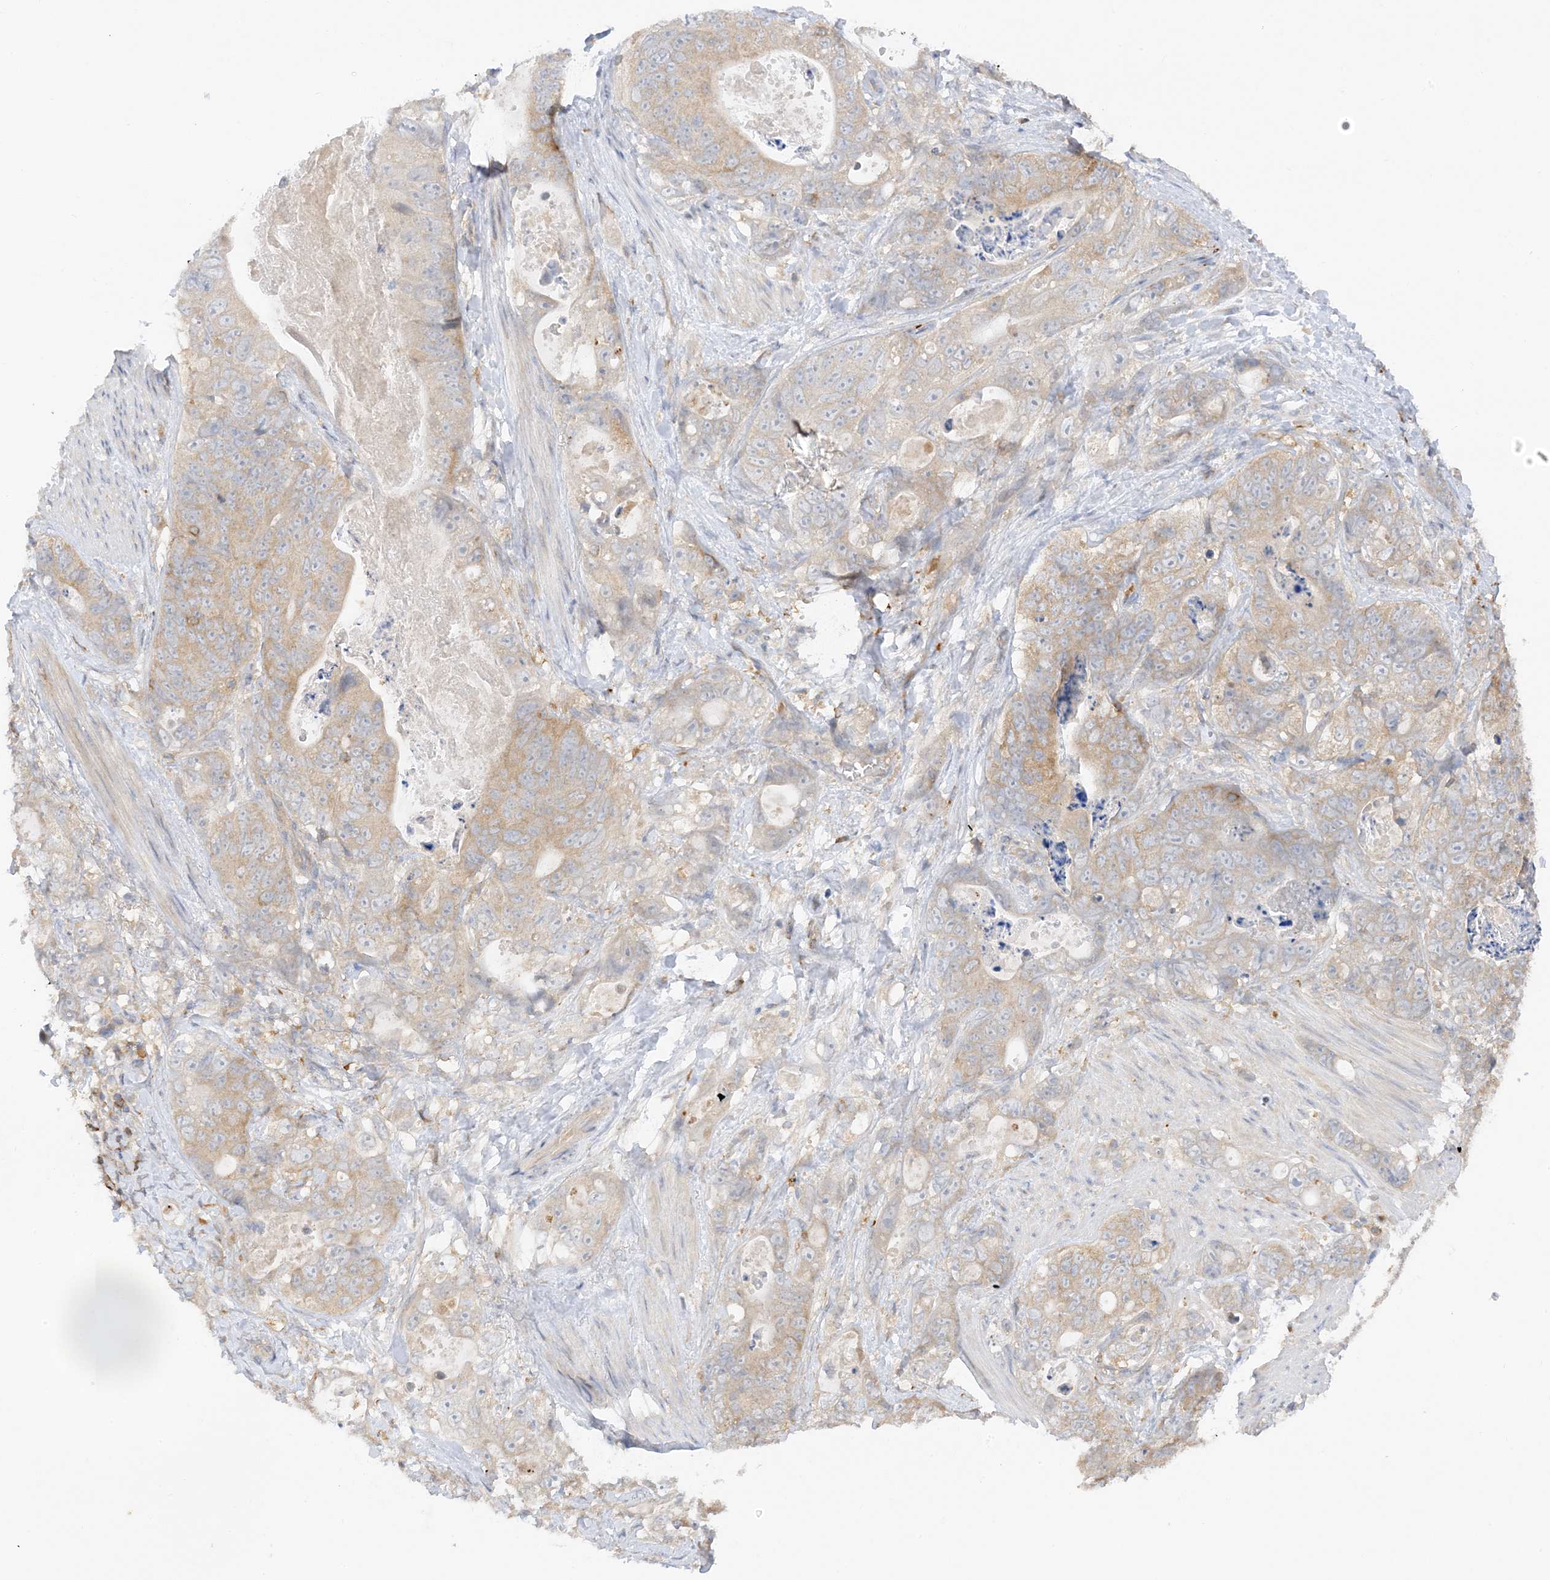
{"staining": {"intensity": "weak", "quantity": "25%-75%", "location": "cytoplasmic/membranous"}, "tissue": "stomach cancer", "cell_type": "Tumor cells", "image_type": "cancer", "snomed": [{"axis": "morphology", "description": "Normal tissue, NOS"}, {"axis": "morphology", "description": "Adenocarcinoma, NOS"}, {"axis": "topography", "description": "Stomach"}], "caption": "Immunohistochemistry (IHC) histopathology image of human adenocarcinoma (stomach) stained for a protein (brown), which reveals low levels of weak cytoplasmic/membranous staining in about 25%-75% of tumor cells.", "gene": "PHACTR2", "patient": {"sex": "female", "age": 89}}